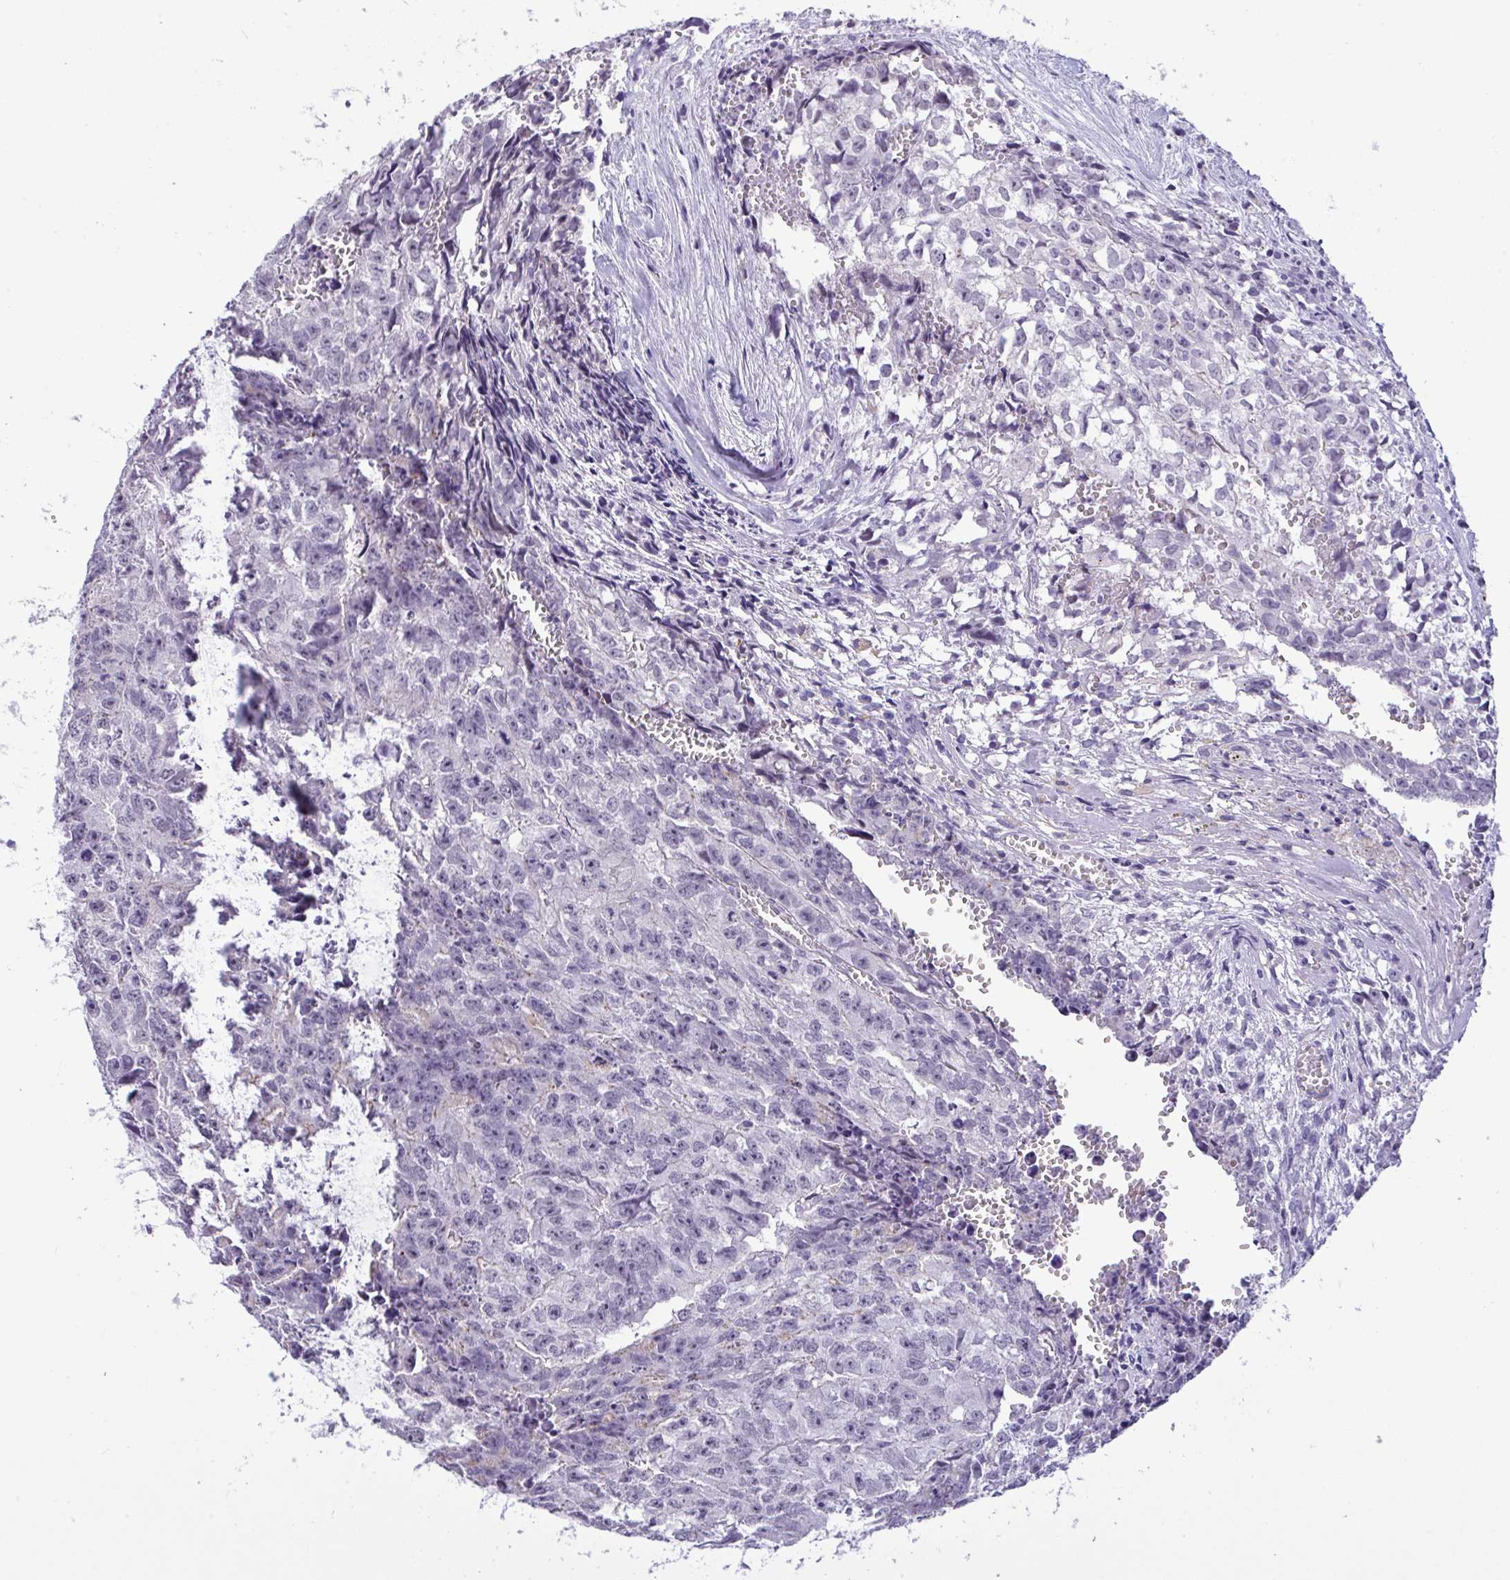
{"staining": {"intensity": "negative", "quantity": "none", "location": "none"}, "tissue": "testis cancer", "cell_type": "Tumor cells", "image_type": "cancer", "snomed": [{"axis": "morphology", "description": "Carcinoma, Embryonal, NOS"}, {"axis": "morphology", "description": "Teratoma, malignant, NOS"}, {"axis": "topography", "description": "Testis"}], "caption": "Protein analysis of testis cancer reveals no significant expression in tumor cells.", "gene": "YBX2", "patient": {"sex": "male", "age": 24}}